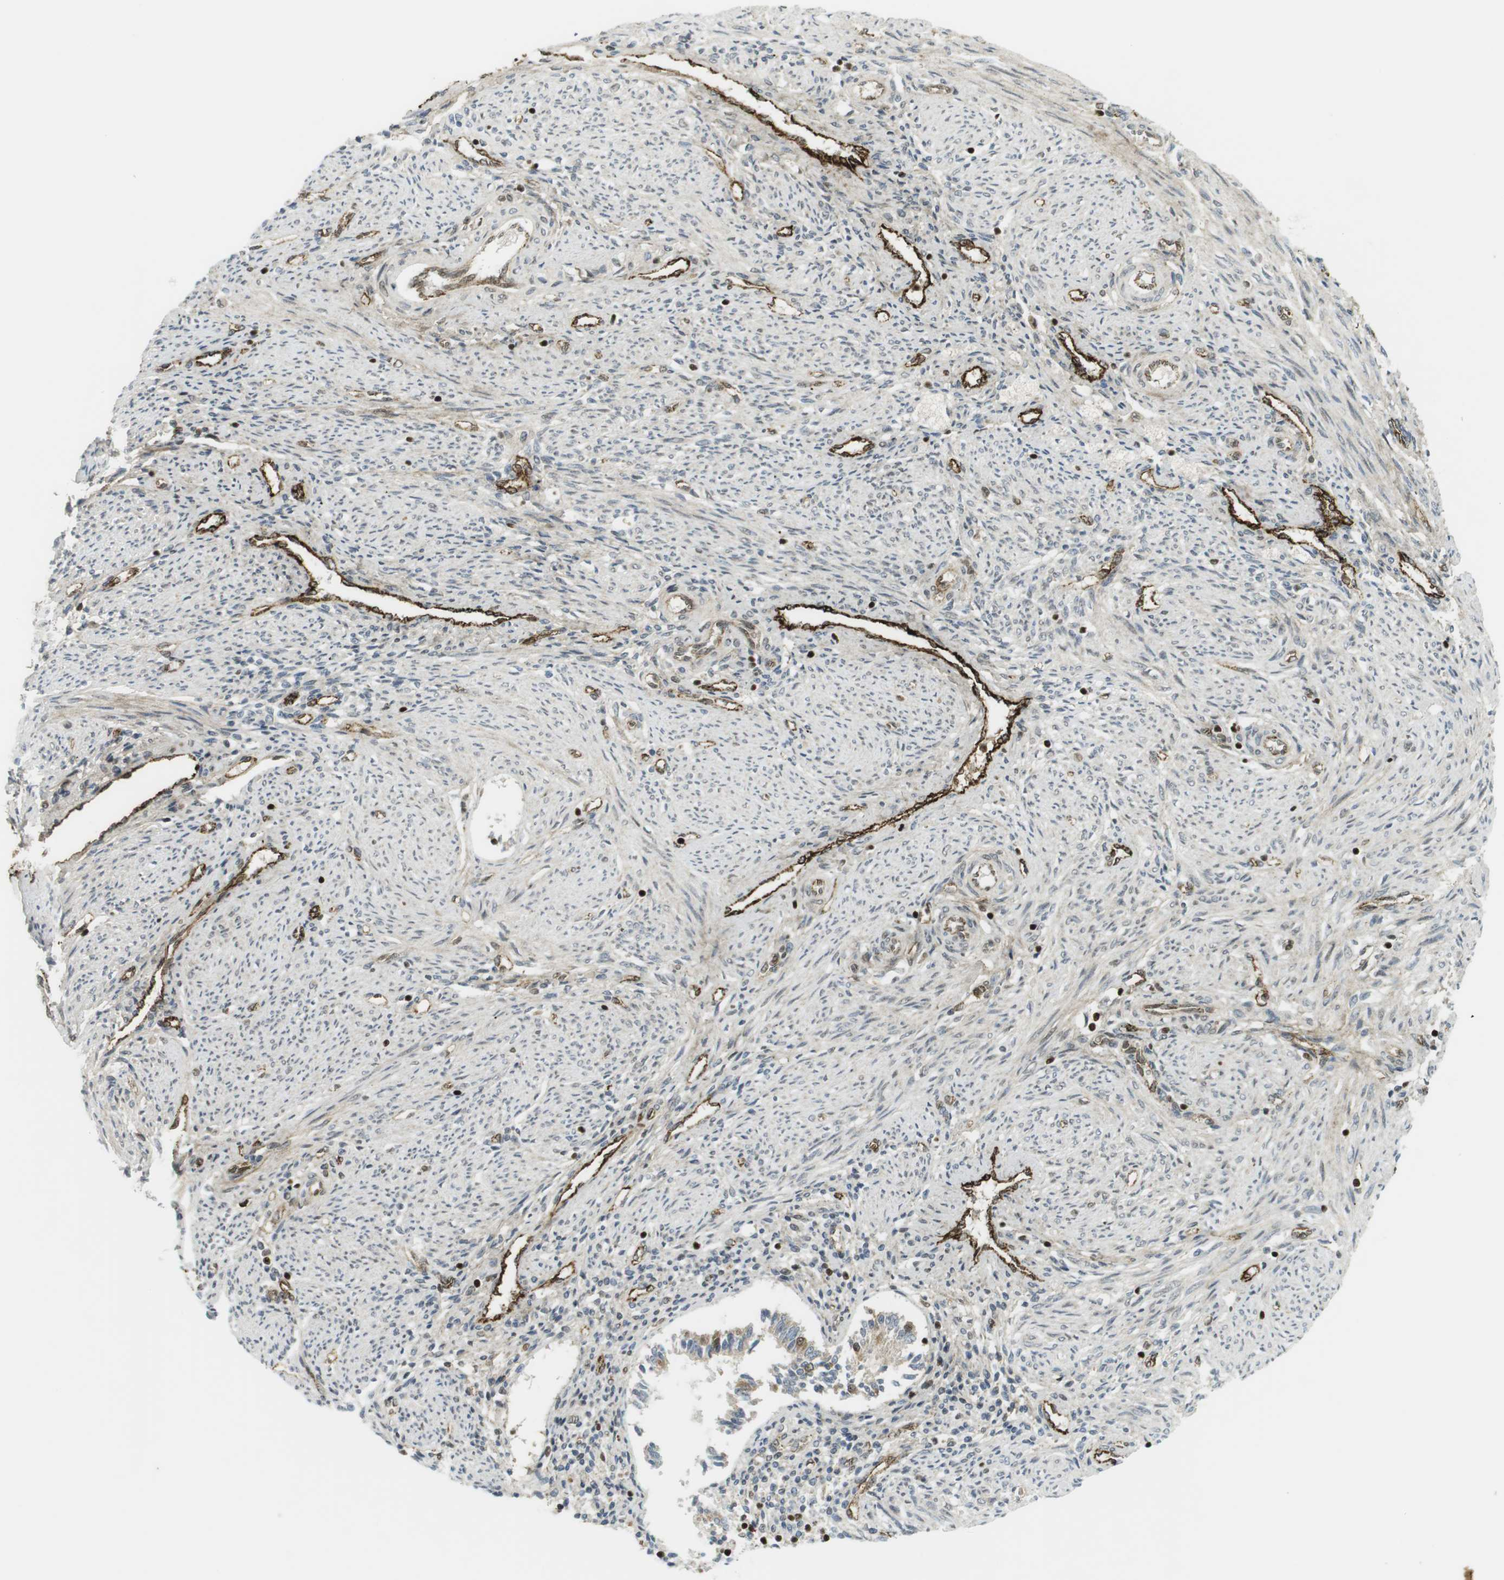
{"staining": {"intensity": "weak", "quantity": ">75%", "location": "cytoplasmic/membranous,nuclear"}, "tissue": "endometrium", "cell_type": "Cells in endometrial stroma", "image_type": "normal", "snomed": [{"axis": "morphology", "description": "Normal tissue, NOS"}, {"axis": "topography", "description": "Endometrium"}], "caption": "Immunohistochemistry staining of benign endometrium, which demonstrates low levels of weak cytoplasmic/membranous,nuclear staining in approximately >75% of cells in endometrial stroma indicating weak cytoplasmic/membranous,nuclear protein positivity. The staining was performed using DAB (brown) for protein detection and nuclei were counterstained in hematoxylin (blue).", "gene": "PPP1R13B", "patient": {"sex": "female", "age": 42}}